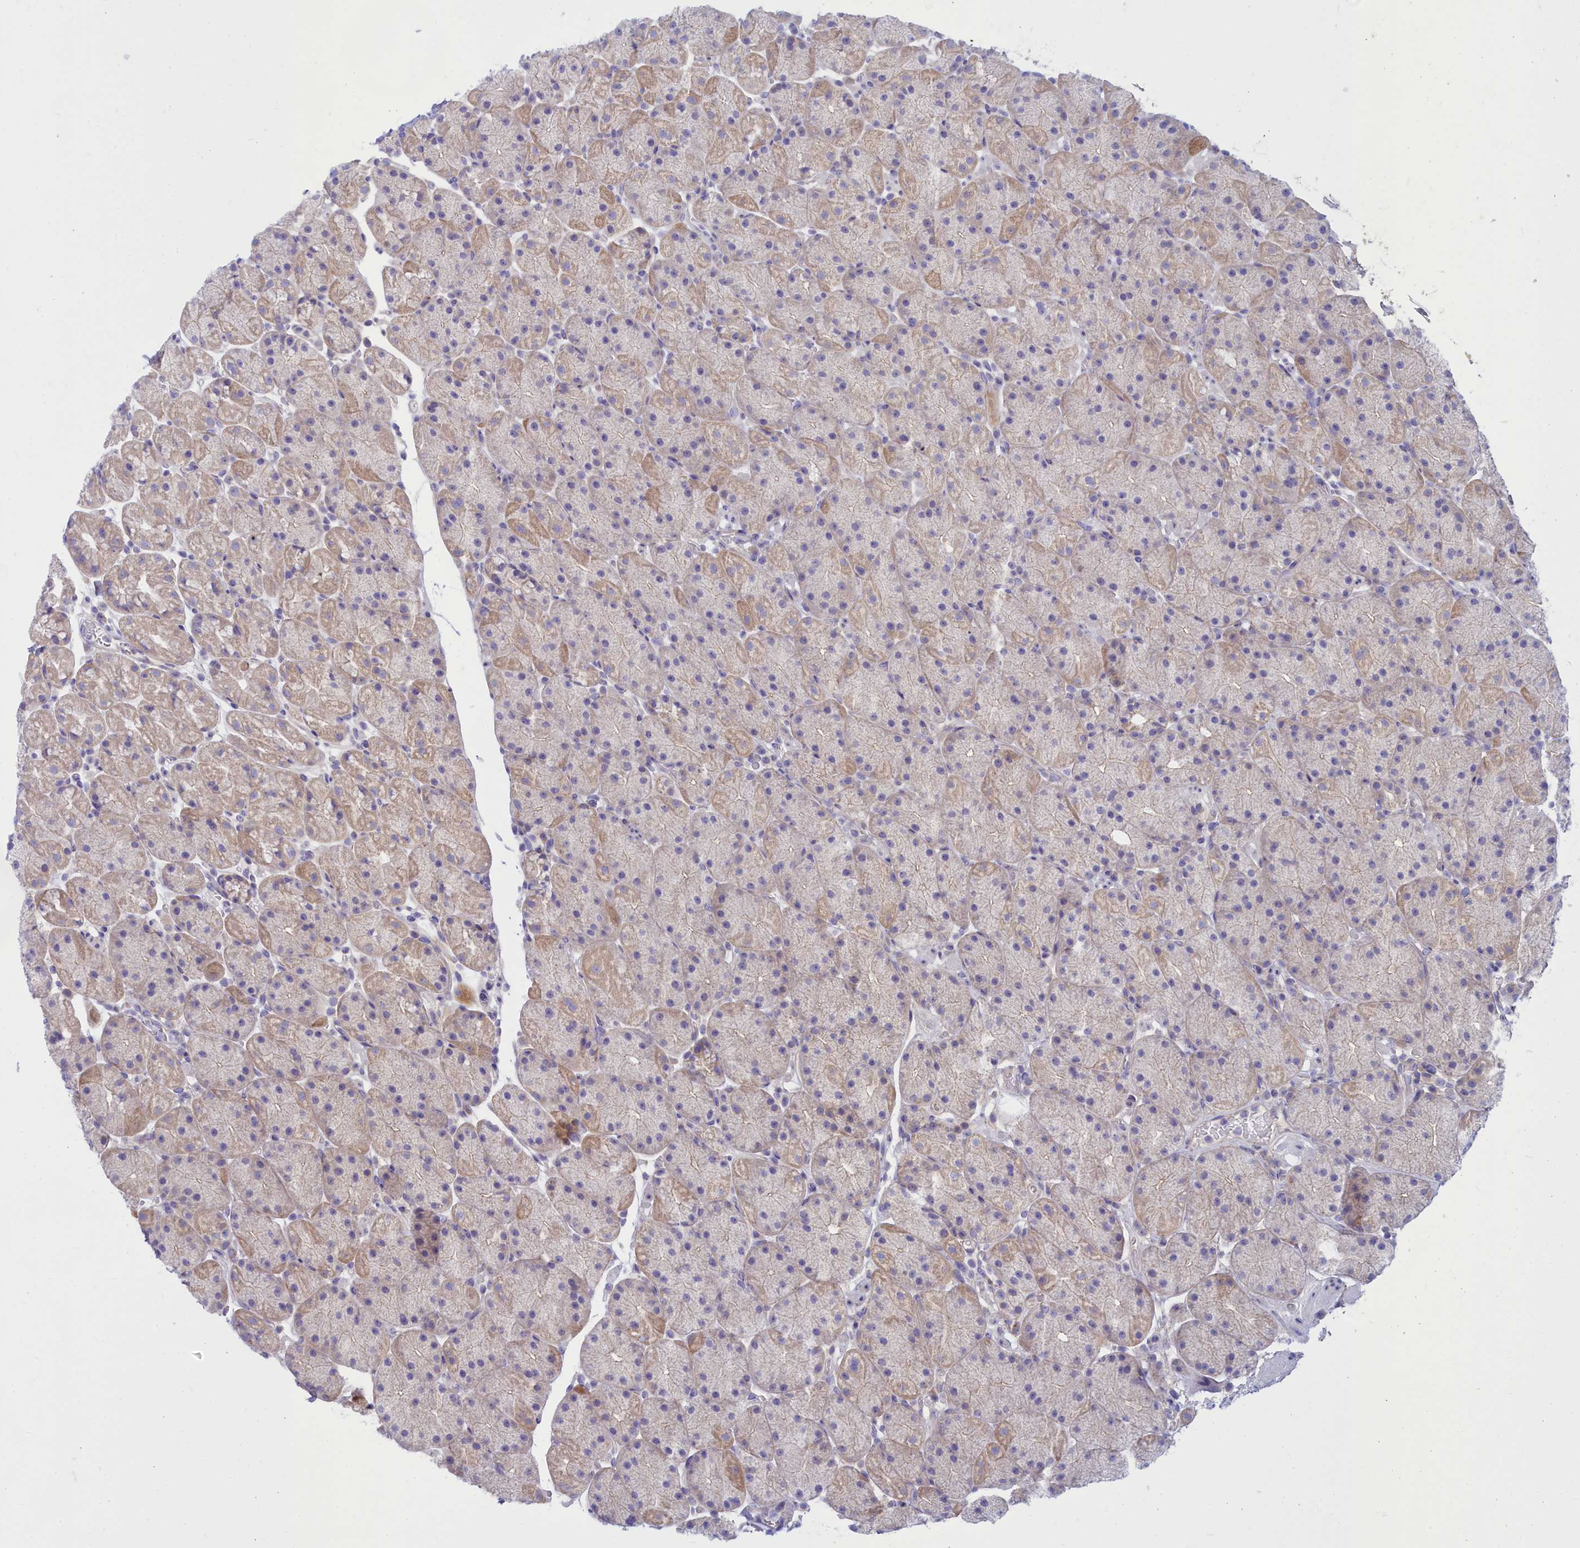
{"staining": {"intensity": "moderate", "quantity": "25%-75%", "location": "cytoplasmic/membranous"}, "tissue": "stomach", "cell_type": "Glandular cells", "image_type": "normal", "snomed": [{"axis": "morphology", "description": "Normal tissue, NOS"}, {"axis": "topography", "description": "Stomach, upper"}, {"axis": "topography", "description": "Stomach, lower"}], "caption": "A brown stain highlights moderate cytoplasmic/membranous expression of a protein in glandular cells of unremarkable stomach. (Brightfield microscopy of DAB IHC at high magnification).", "gene": "TMEM30B", "patient": {"sex": "male", "age": 67}}